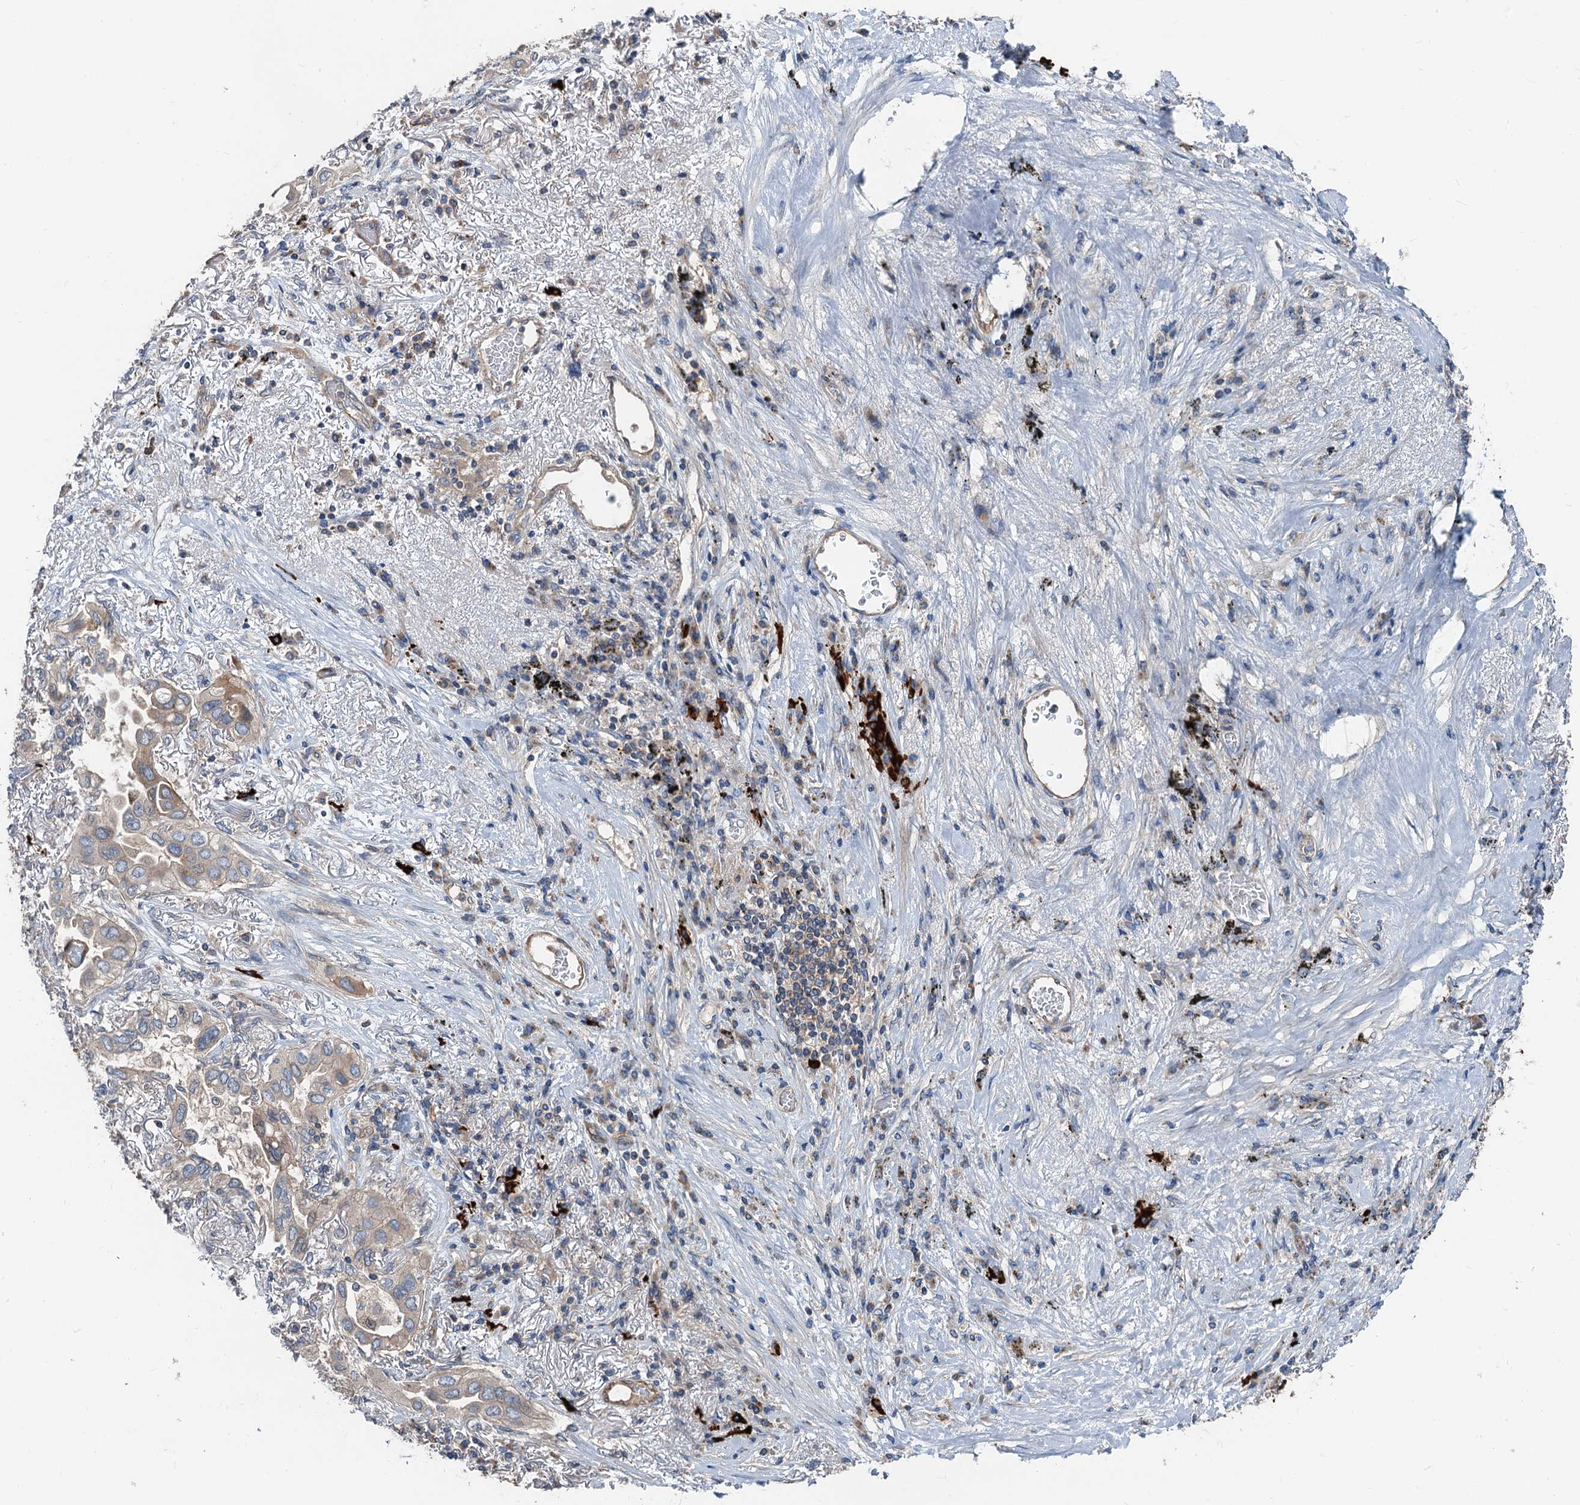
{"staining": {"intensity": "moderate", "quantity": "<25%", "location": "cytoplasmic/membranous"}, "tissue": "lung cancer", "cell_type": "Tumor cells", "image_type": "cancer", "snomed": [{"axis": "morphology", "description": "Adenocarcinoma, NOS"}, {"axis": "topography", "description": "Lung"}], "caption": "Immunohistochemistry staining of adenocarcinoma (lung), which displays low levels of moderate cytoplasmic/membranous positivity in about <25% of tumor cells indicating moderate cytoplasmic/membranous protein expression. The staining was performed using DAB (3,3'-diaminobenzidine) (brown) for protein detection and nuclei were counterstained in hematoxylin (blue).", "gene": "ANKRD26", "patient": {"sex": "female", "age": 76}}